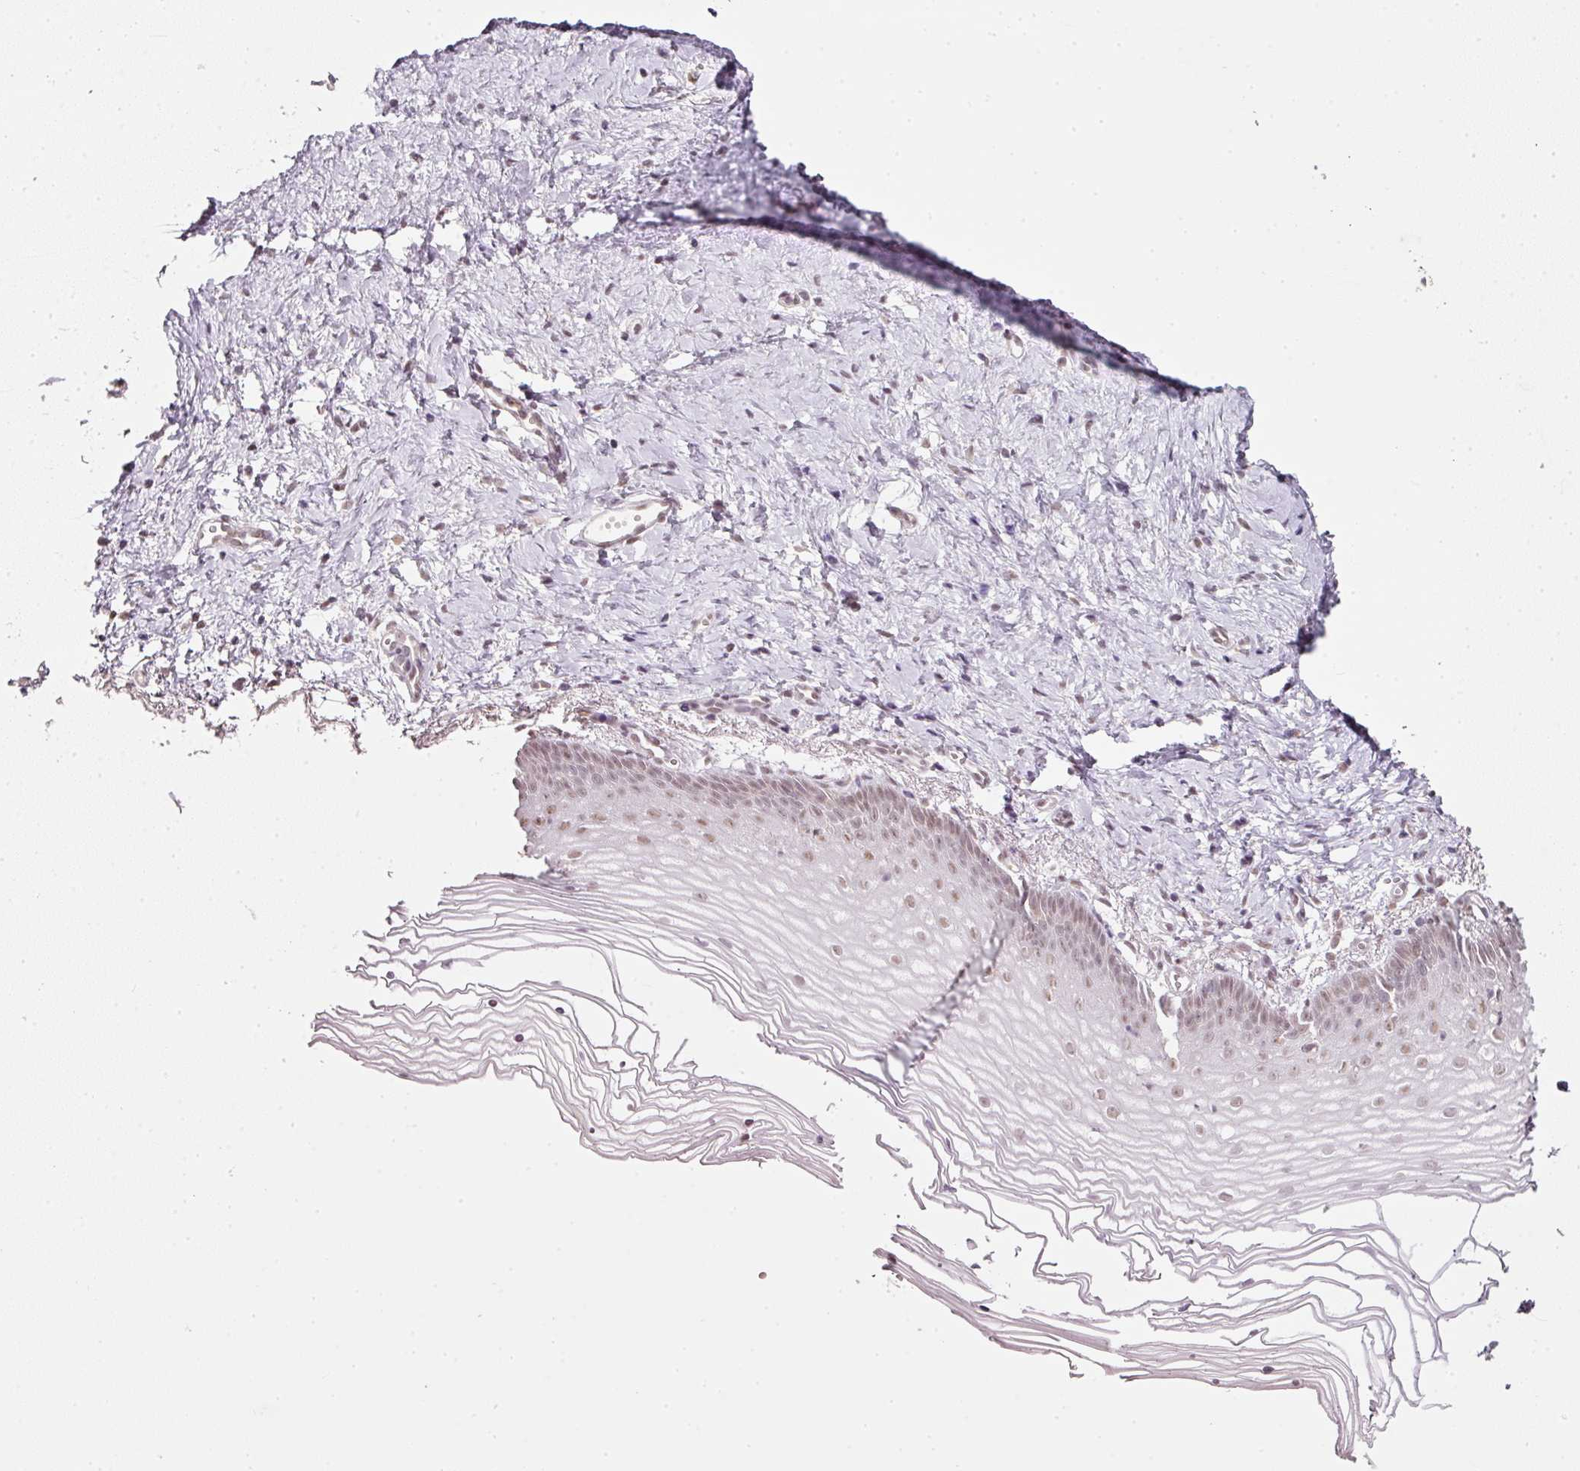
{"staining": {"intensity": "weak", "quantity": "25%-75%", "location": "nuclear"}, "tissue": "vagina", "cell_type": "Squamous epithelial cells", "image_type": "normal", "snomed": [{"axis": "morphology", "description": "Normal tissue, NOS"}, {"axis": "topography", "description": "Vagina"}], "caption": "Human vagina stained with a brown dye reveals weak nuclear positive staining in about 25%-75% of squamous epithelial cells.", "gene": "FSTL3", "patient": {"sex": "female", "age": 56}}